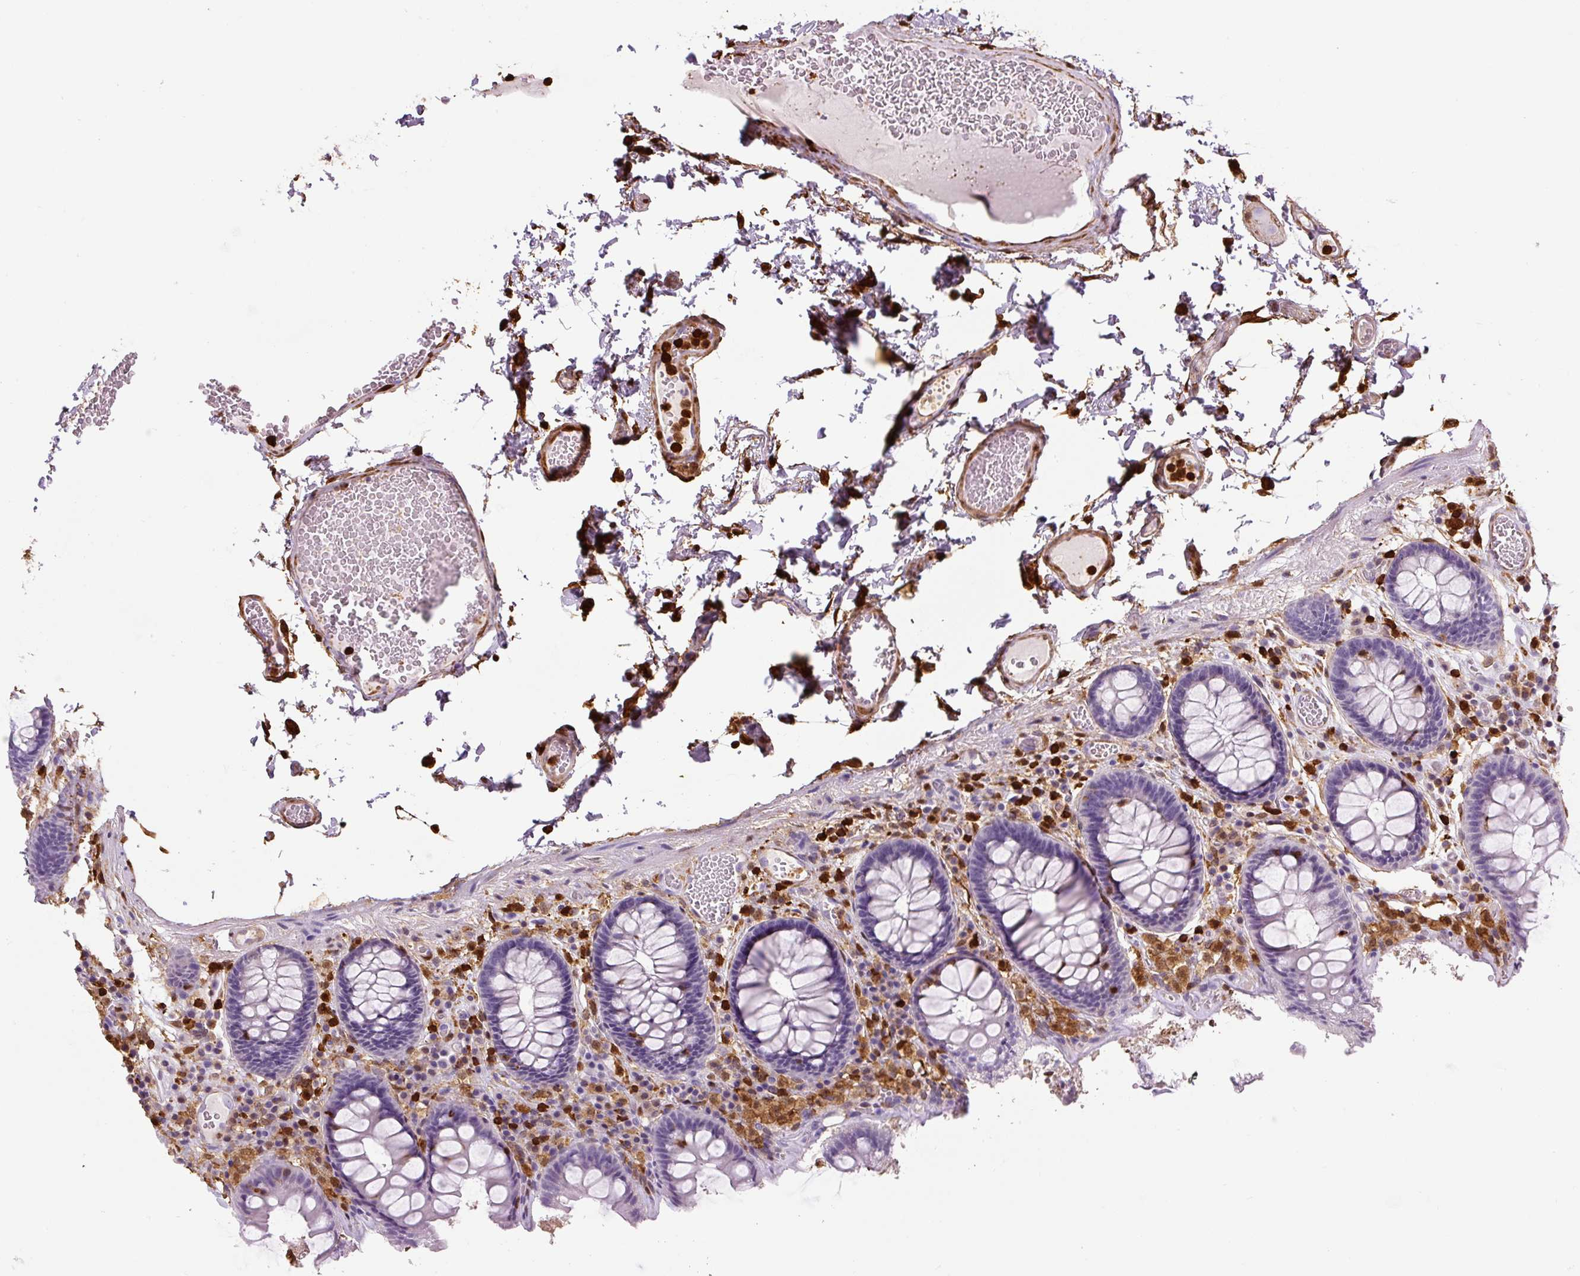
{"staining": {"intensity": "negative", "quantity": "none", "location": "none"}, "tissue": "colon", "cell_type": "Endothelial cells", "image_type": "normal", "snomed": [{"axis": "morphology", "description": "Normal tissue, NOS"}, {"axis": "topography", "description": "Colon"}, {"axis": "topography", "description": "Peripheral nerve tissue"}], "caption": "Immunohistochemical staining of normal human colon demonstrates no significant expression in endothelial cells.", "gene": "S100A4", "patient": {"sex": "male", "age": 84}}